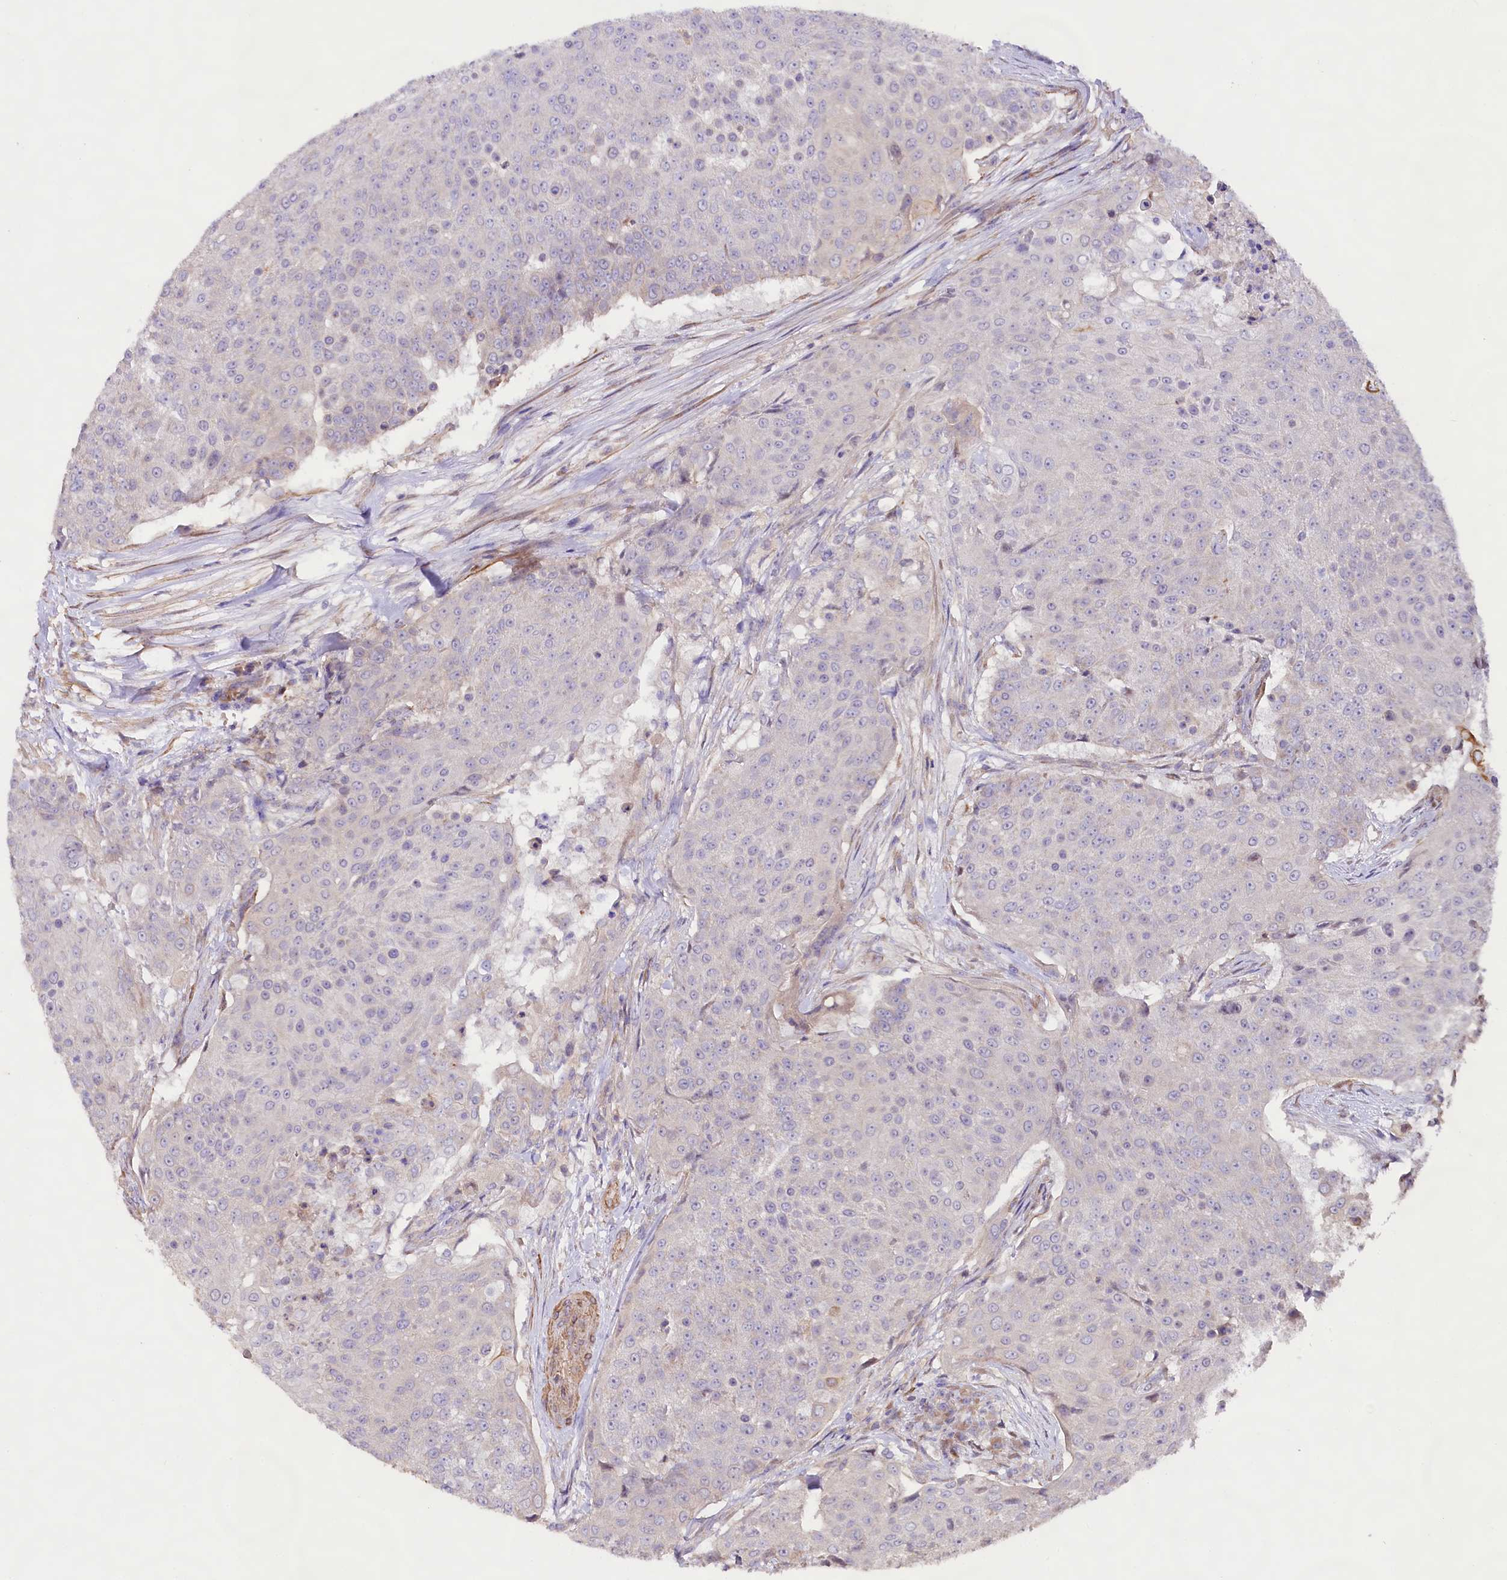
{"staining": {"intensity": "negative", "quantity": "none", "location": "none"}, "tissue": "urothelial cancer", "cell_type": "Tumor cells", "image_type": "cancer", "snomed": [{"axis": "morphology", "description": "Urothelial carcinoma, High grade"}, {"axis": "topography", "description": "Urinary bladder"}], "caption": "Immunohistochemical staining of high-grade urothelial carcinoma displays no significant staining in tumor cells. (Brightfield microscopy of DAB (3,3'-diaminobenzidine) immunohistochemistry at high magnification).", "gene": "VPS11", "patient": {"sex": "female", "age": 63}}